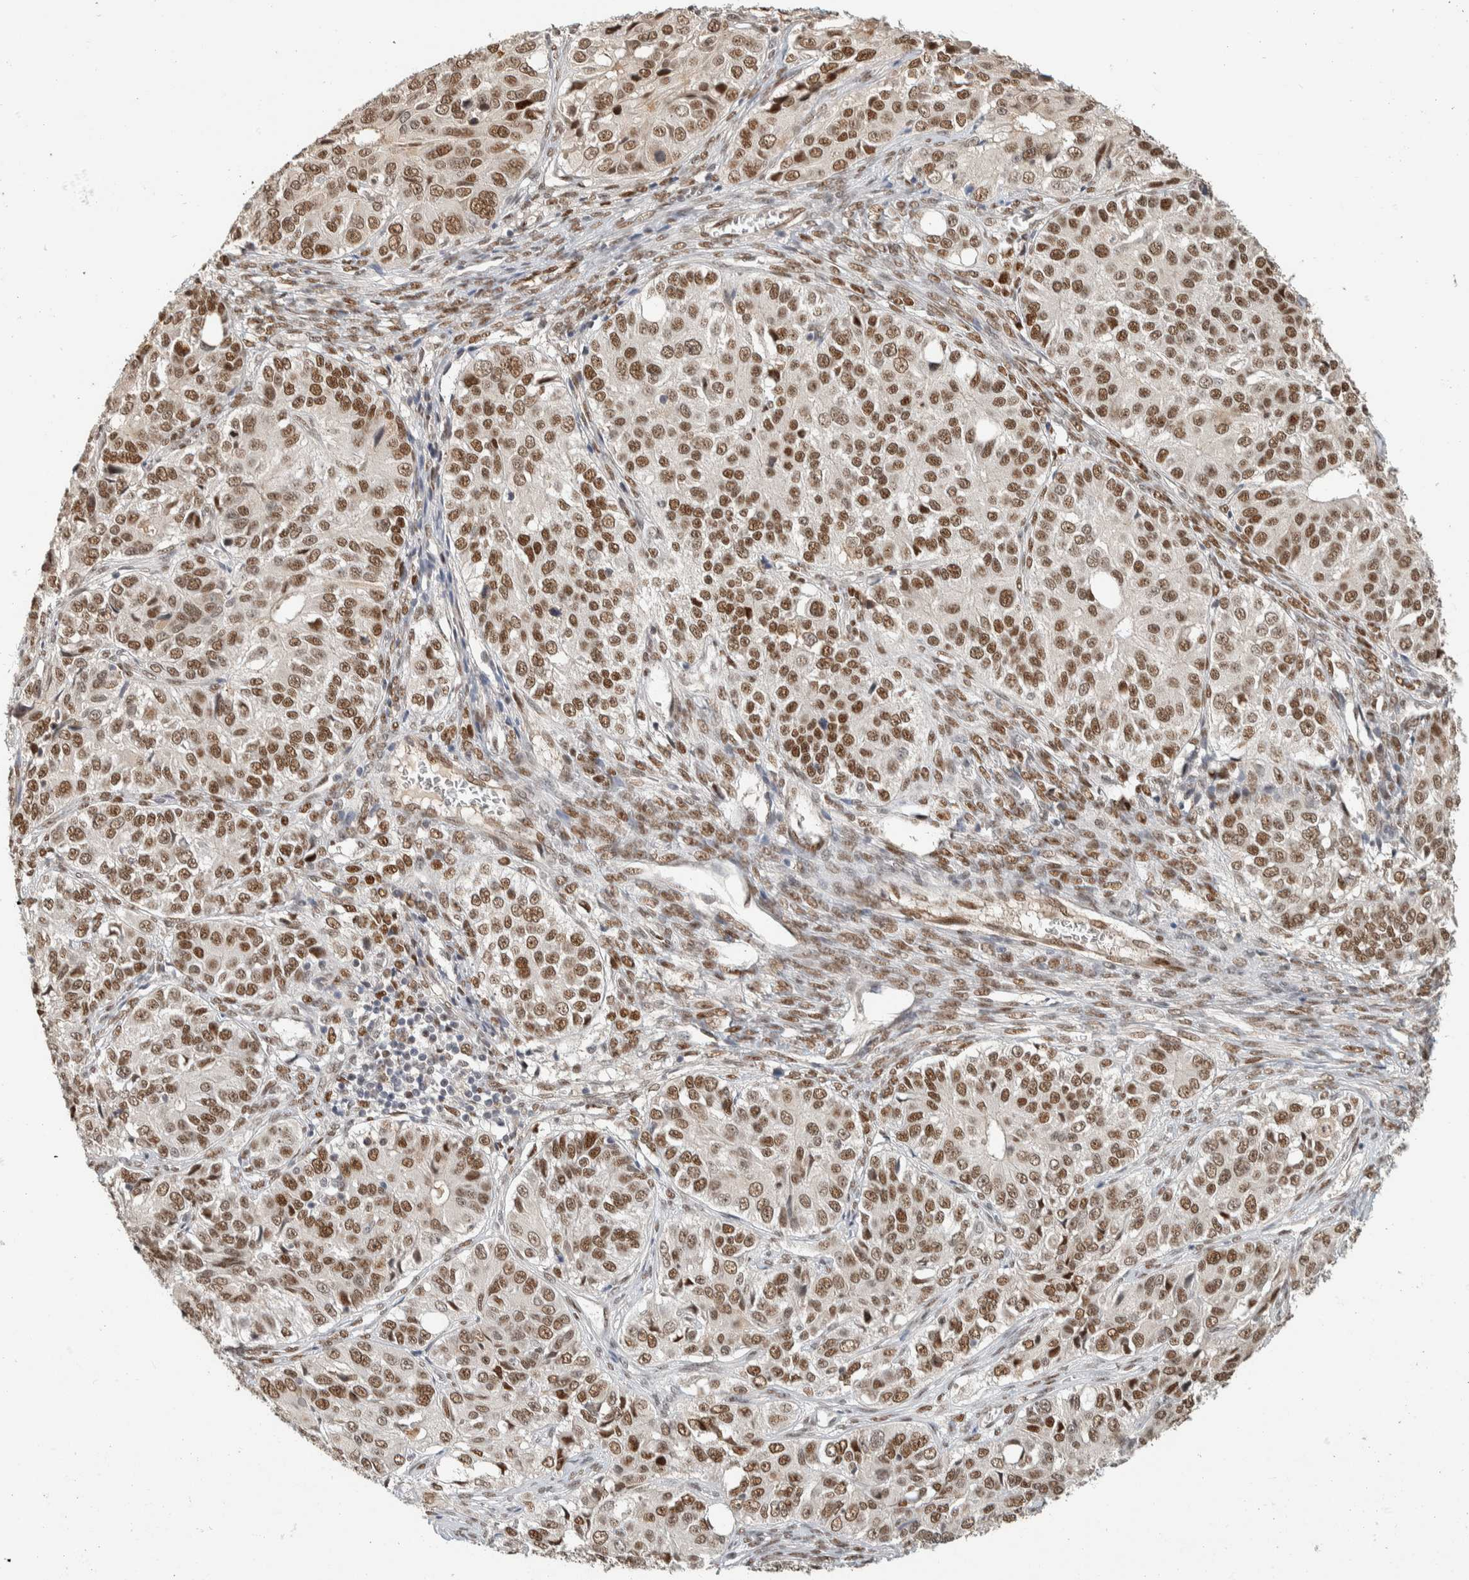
{"staining": {"intensity": "moderate", "quantity": ">75%", "location": "nuclear"}, "tissue": "ovarian cancer", "cell_type": "Tumor cells", "image_type": "cancer", "snomed": [{"axis": "morphology", "description": "Carcinoma, endometroid"}, {"axis": "topography", "description": "Ovary"}], "caption": "IHC staining of ovarian endometroid carcinoma, which shows medium levels of moderate nuclear staining in approximately >75% of tumor cells indicating moderate nuclear protein positivity. The staining was performed using DAB (brown) for protein detection and nuclei were counterstained in hematoxylin (blue).", "gene": "PUS7", "patient": {"sex": "female", "age": 51}}